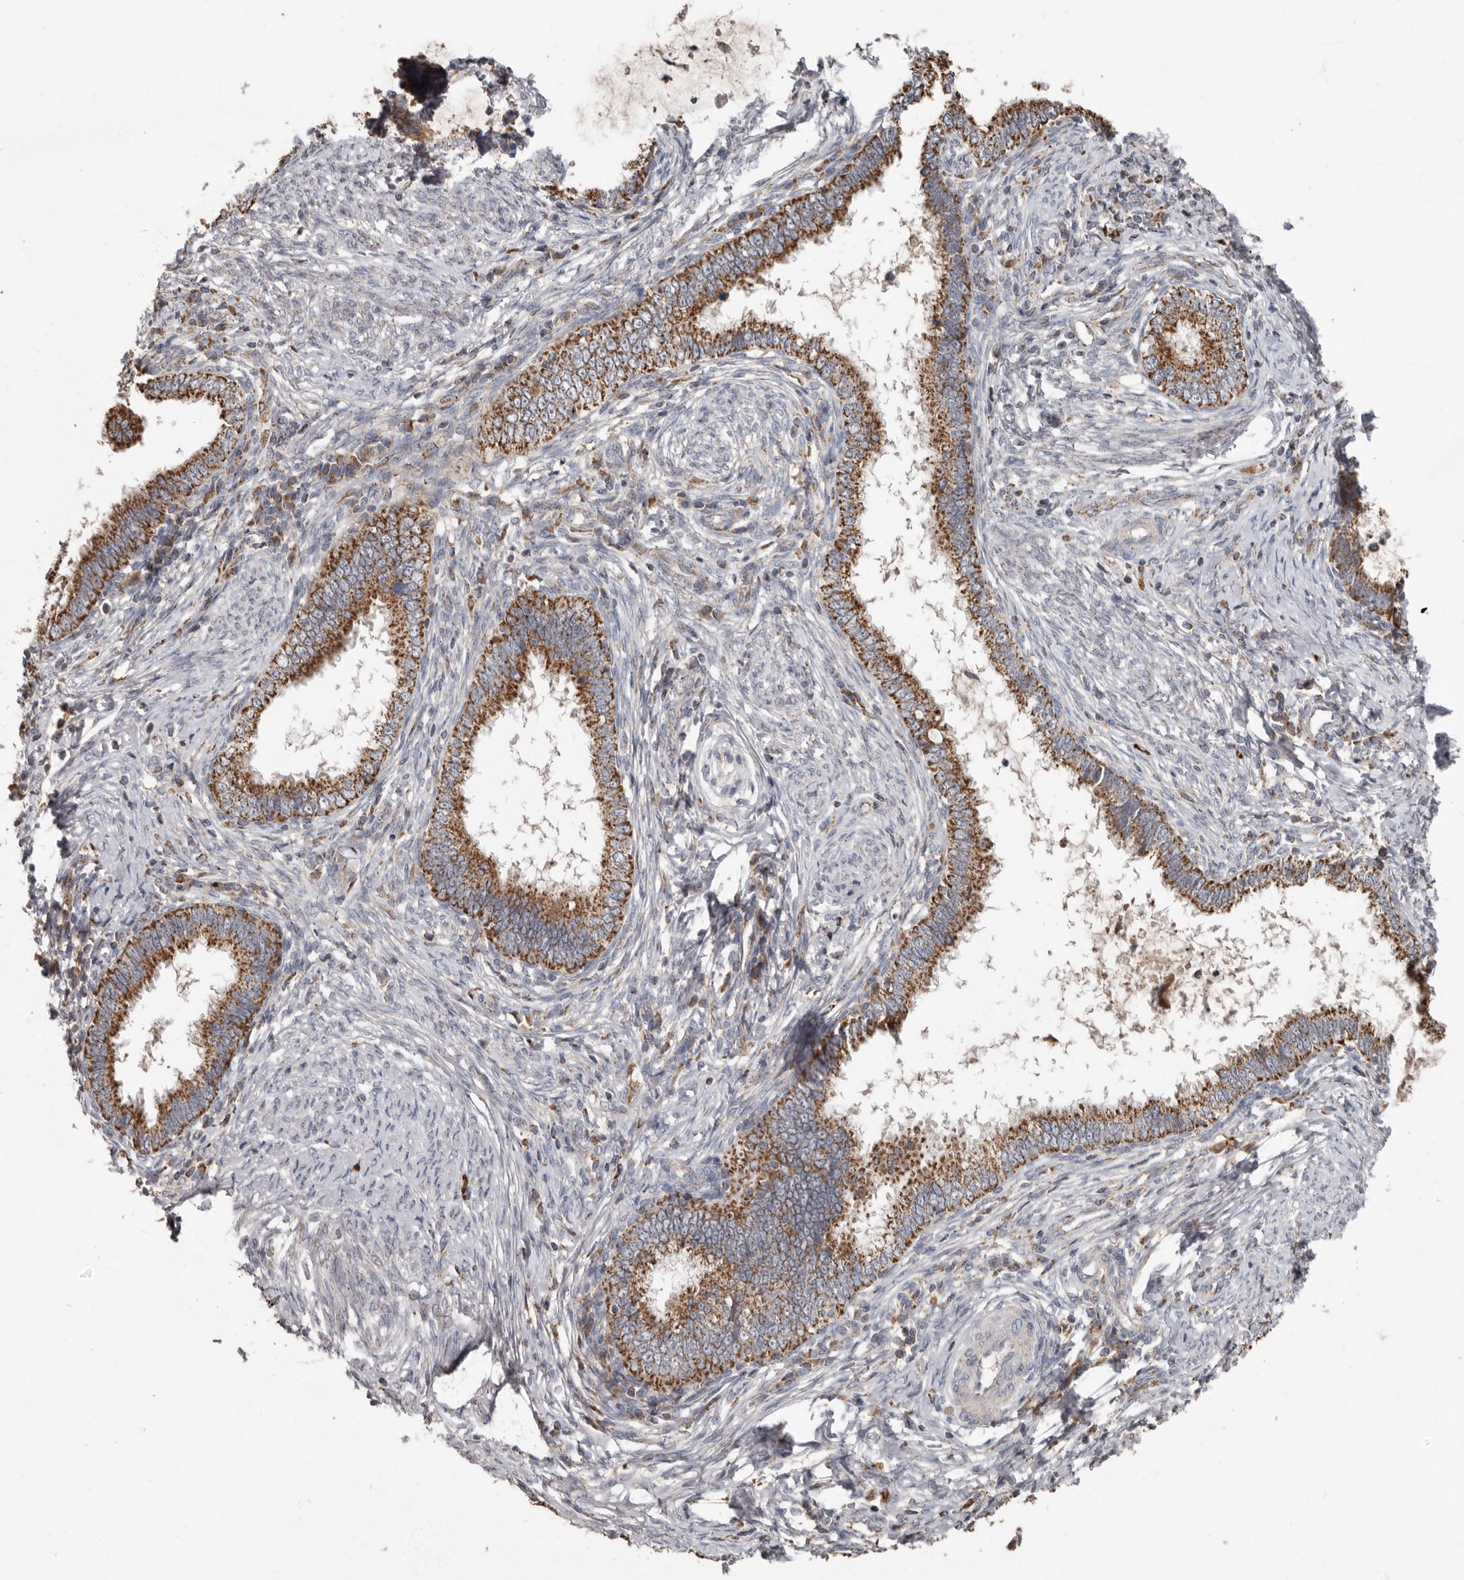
{"staining": {"intensity": "moderate", "quantity": ">75%", "location": "cytoplasmic/membranous"}, "tissue": "cervical cancer", "cell_type": "Tumor cells", "image_type": "cancer", "snomed": [{"axis": "morphology", "description": "Adenocarcinoma, NOS"}, {"axis": "topography", "description": "Cervix"}], "caption": "IHC of cervical adenocarcinoma reveals medium levels of moderate cytoplasmic/membranous expression in approximately >75% of tumor cells.", "gene": "KIF26B", "patient": {"sex": "female", "age": 36}}